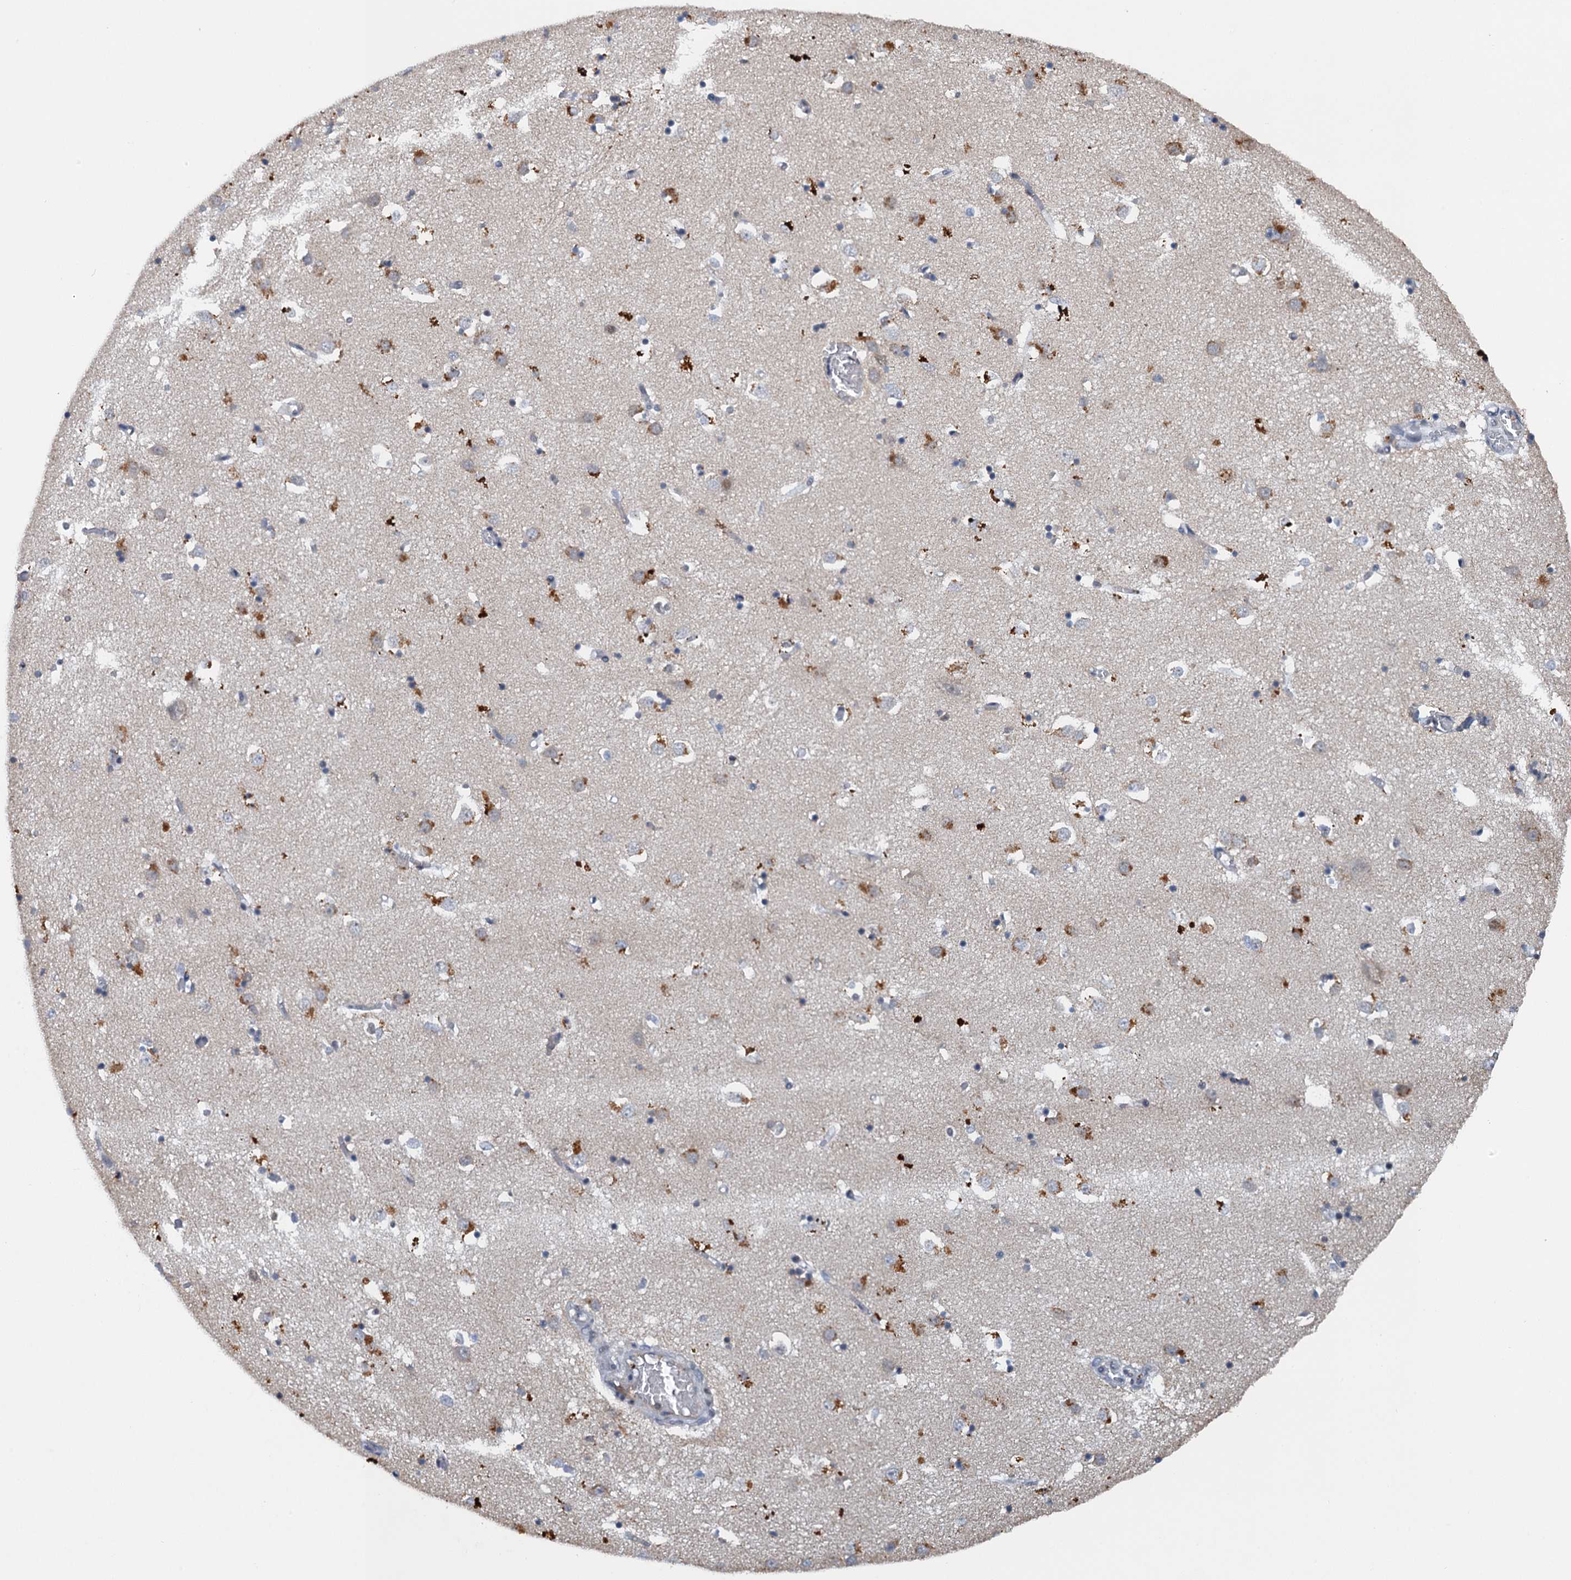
{"staining": {"intensity": "negative", "quantity": "none", "location": "none"}, "tissue": "caudate", "cell_type": "Glial cells", "image_type": "normal", "snomed": [{"axis": "morphology", "description": "Normal tissue, NOS"}, {"axis": "topography", "description": "Lateral ventricle wall"}], "caption": "Immunohistochemistry of benign caudate shows no staining in glial cells. (Brightfield microscopy of DAB immunohistochemistry (IHC) at high magnification).", "gene": "CSTF3", "patient": {"sex": "male", "age": 70}}